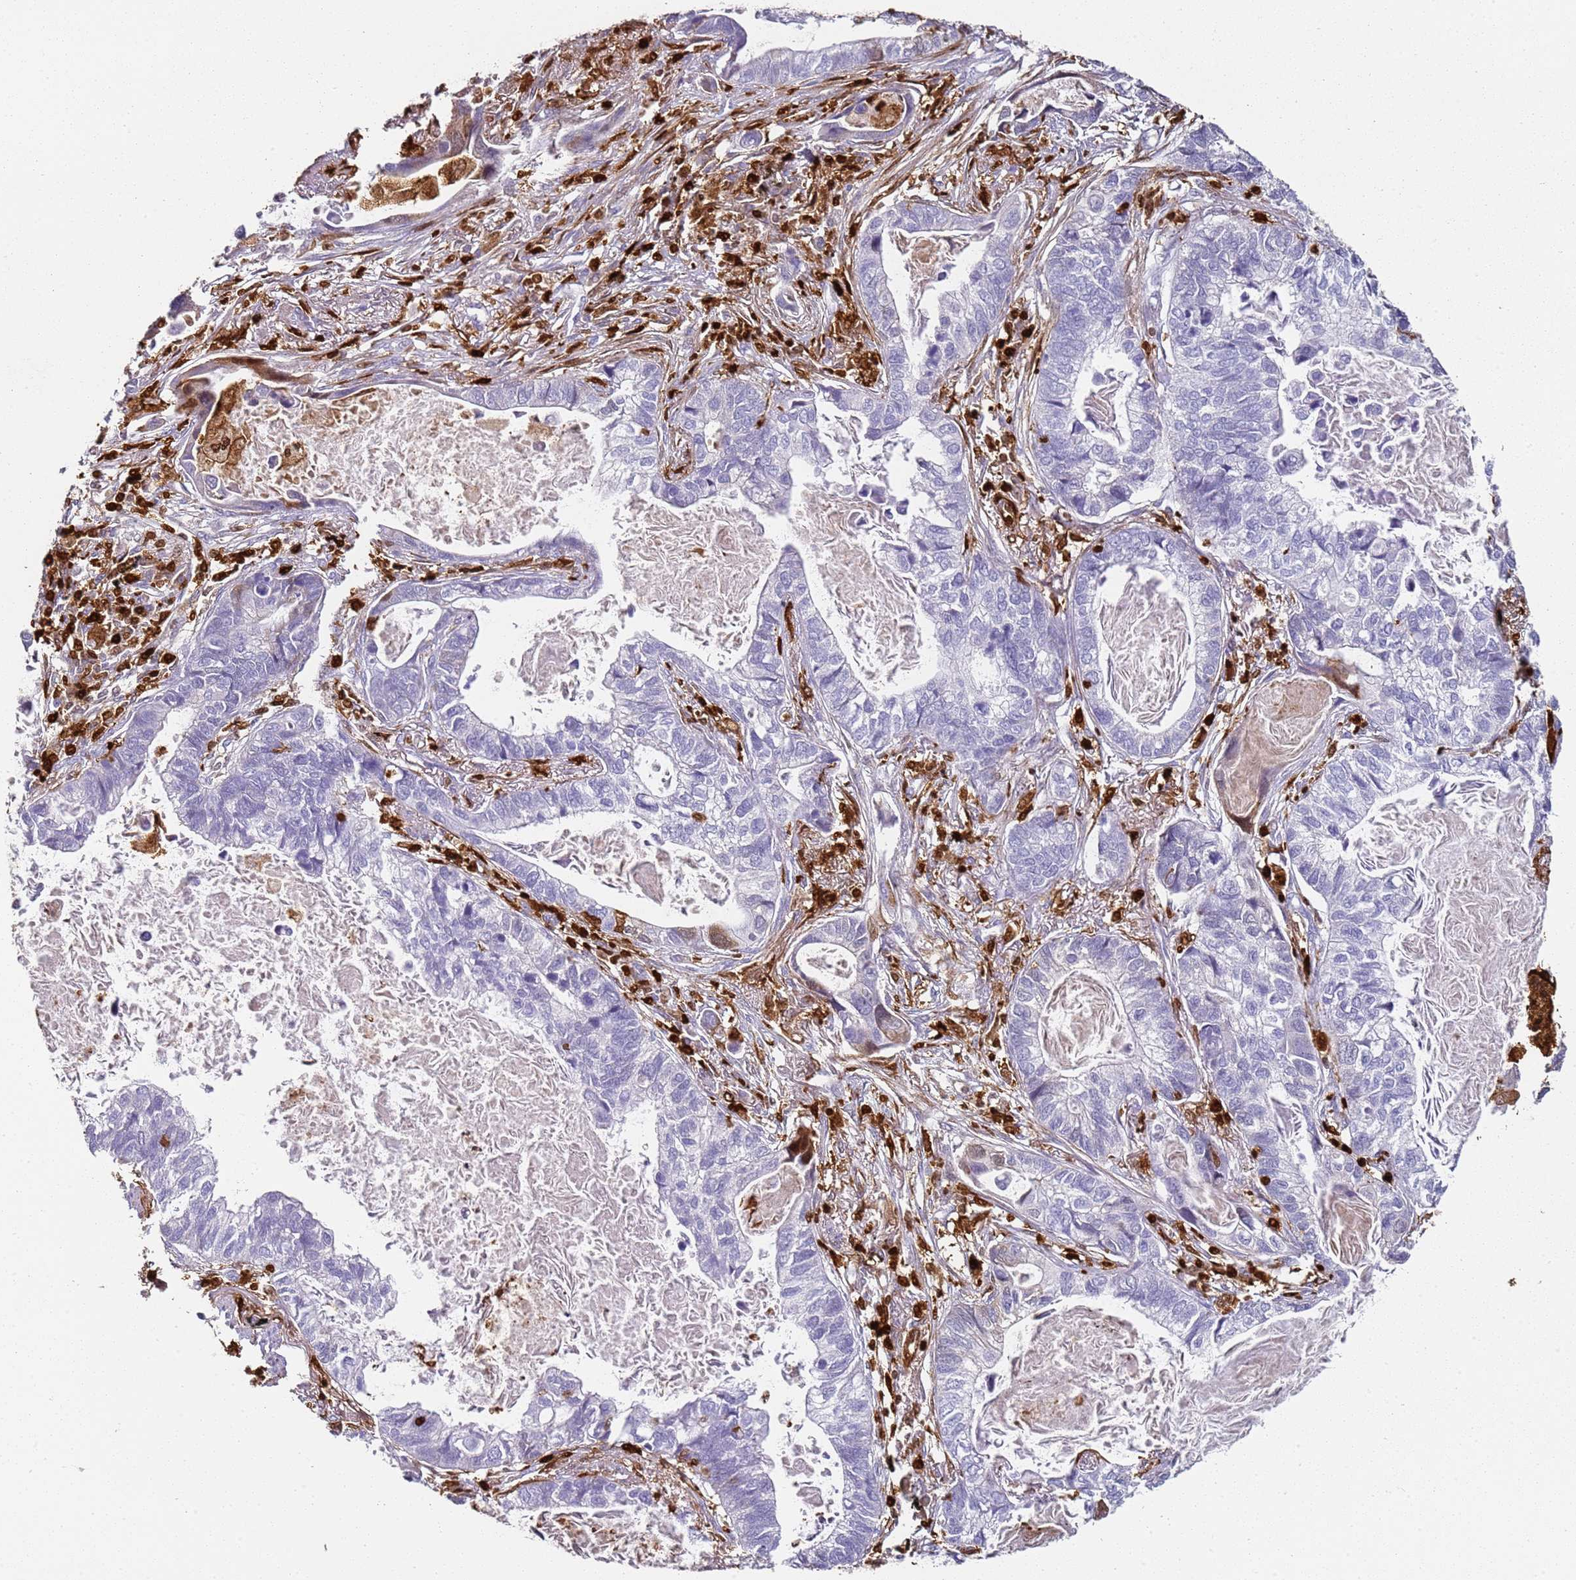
{"staining": {"intensity": "negative", "quantity": "none", "location": "none"}, "tissue": "lung cancer", "cell_type": "Tumor cells", "image_type": "cancer", "snomed": [{"axis": "morphology", "description": "Adenocarcinoma, NOS"}, {"axis": "topography", "description": "Lung"}], "caption": "Immunohistochemistry (IHC) of human lung cancer (adenocarcinoma) reveals no expression in tumor cells. (Immunohistochemistry (IHC), brightfield microscopy, high magnification).", "gene": "S100A4", "patient": {"sex": "male", "age": 67}}